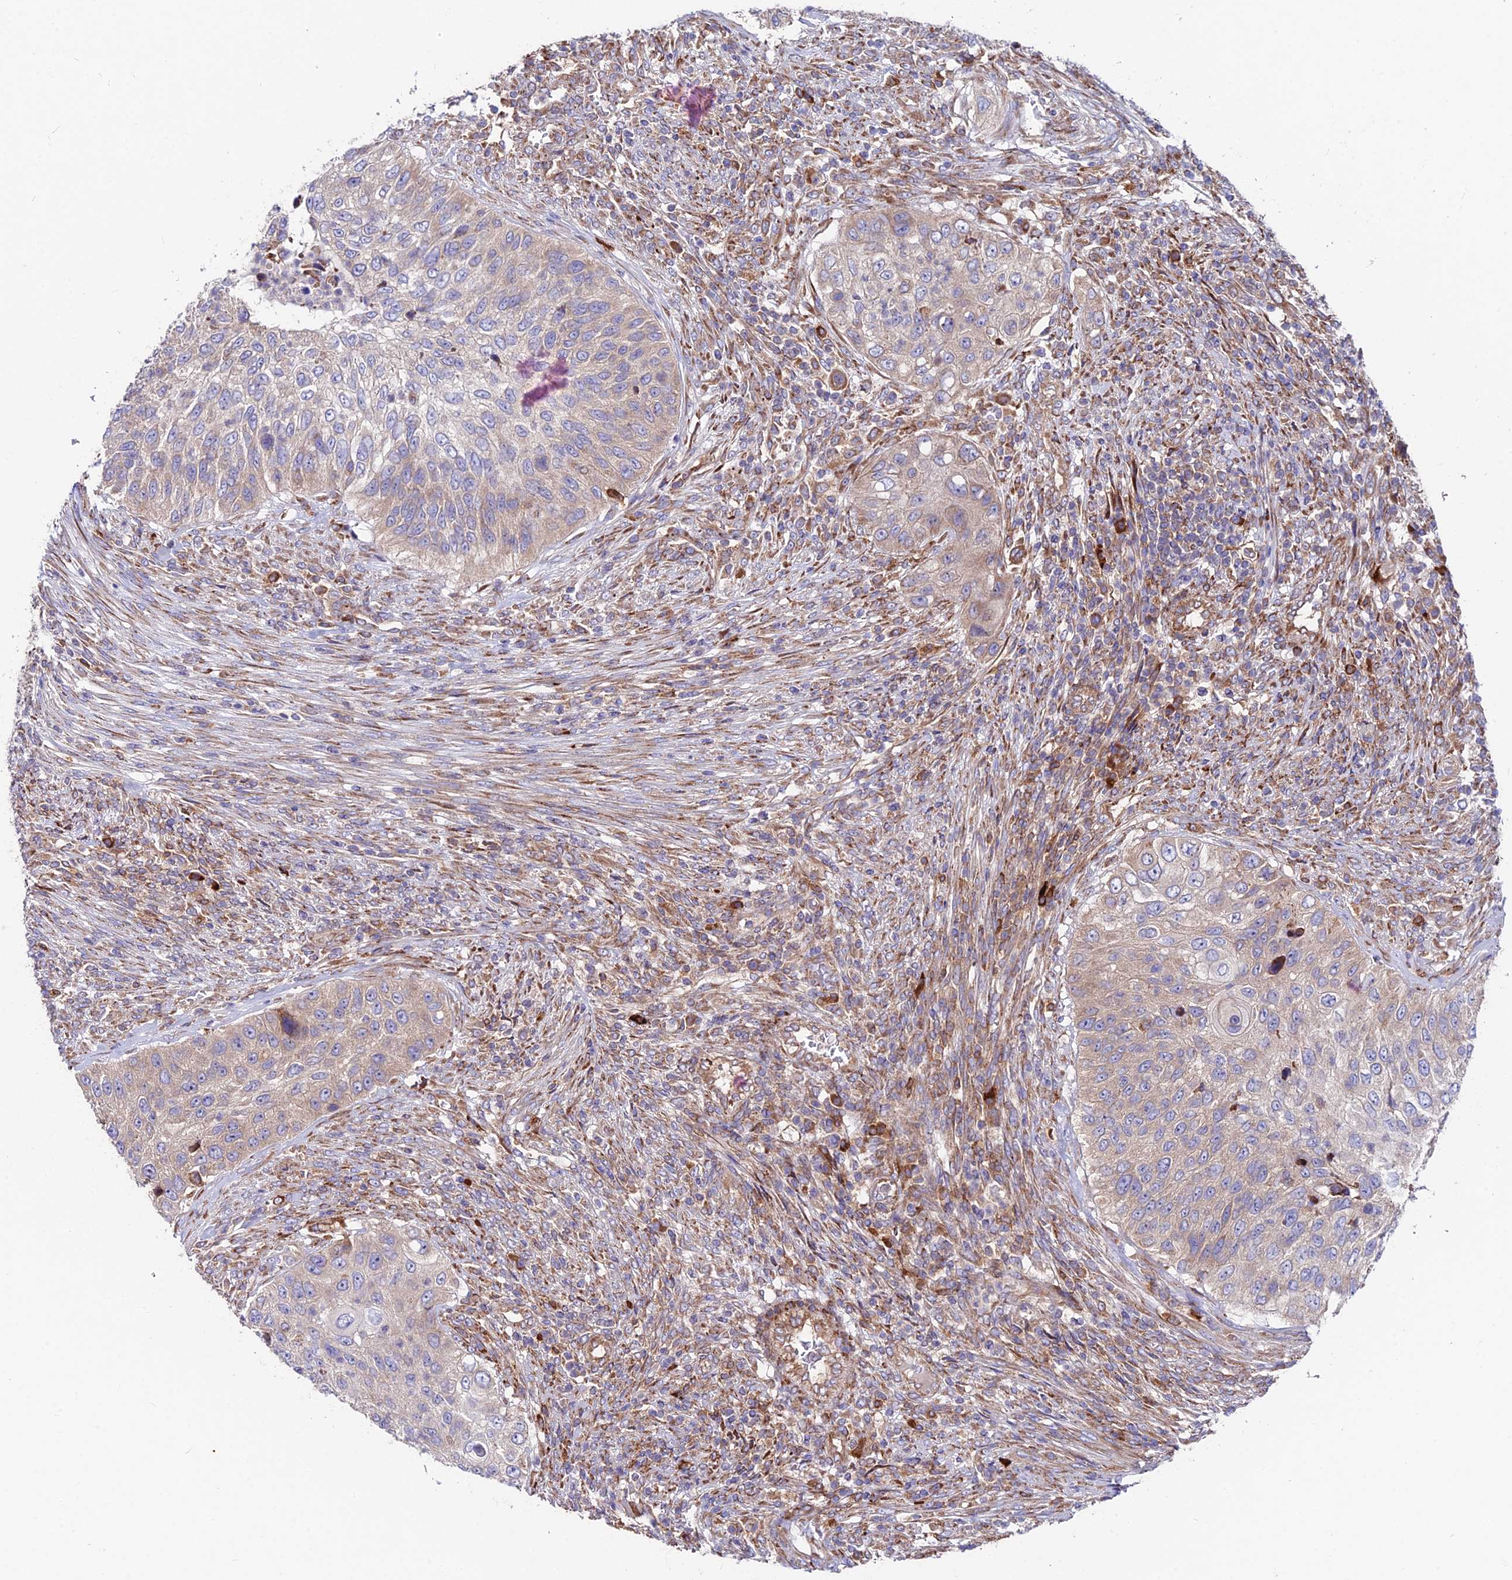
{"staining": {"intensity": "weak", "quantity": "<25%", "location": "cytoplasmic/membranous"}, "tissue": "urothelial cancer", "cell_type": "Tumor cells", "image_type": "cancer", "snomed": [{"axis": "morphology", "description": "Urothelial carcinoma, High grade"}, {"axis": "topography", "description": "Urinary bladder"}], "caption": "An immunohistochemistry (IHC) micrograph of urothelial carcinoma (high-grade) is shown. There is no staining in tumor cells of urothelial carcinoma (high-grade).", "gene": "EIF3K", "patient": {"sex": "female", "age": 60}}